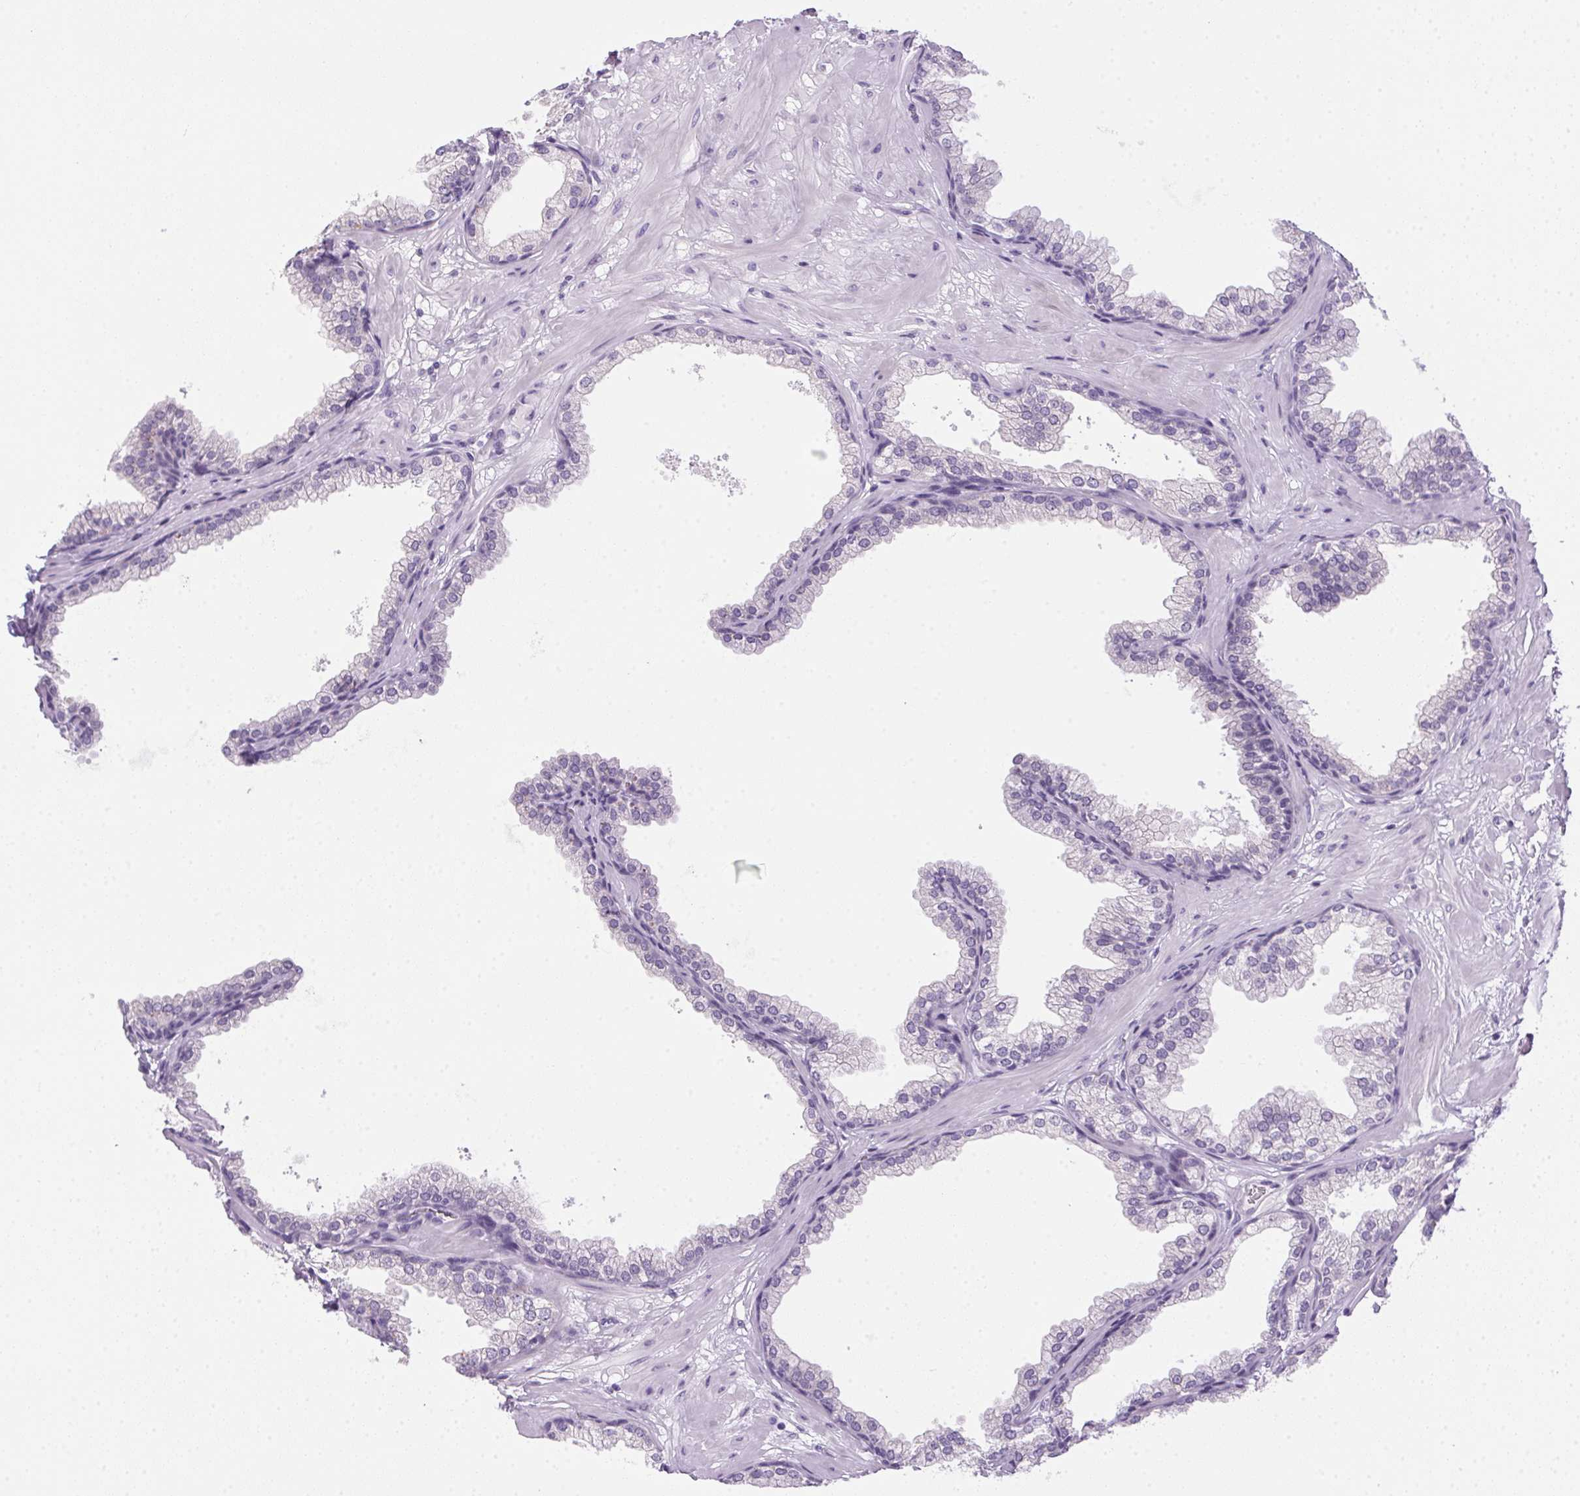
{"staining": {"intensity": "negative", "quantity": "none", "location": "none"}, "tissue": "prostate", "cell_type": "Glandular cells", "image_type": "normal", "snomed": [{"axis": "morphology", "description": "Normal tissue, NOS"}, {"axis": "topography", "description": "Prostate"}], "caption": "Image shows no significant protein staining in glandular cells of benign prostate. Brightfield microscopy of immunohistochemistry (IHC) stained with DAB (brown) and hematoxylin (blue), captured at high magnification.", "gene": "POPDC2", "patient": {"sex": "male", "age": 37}}